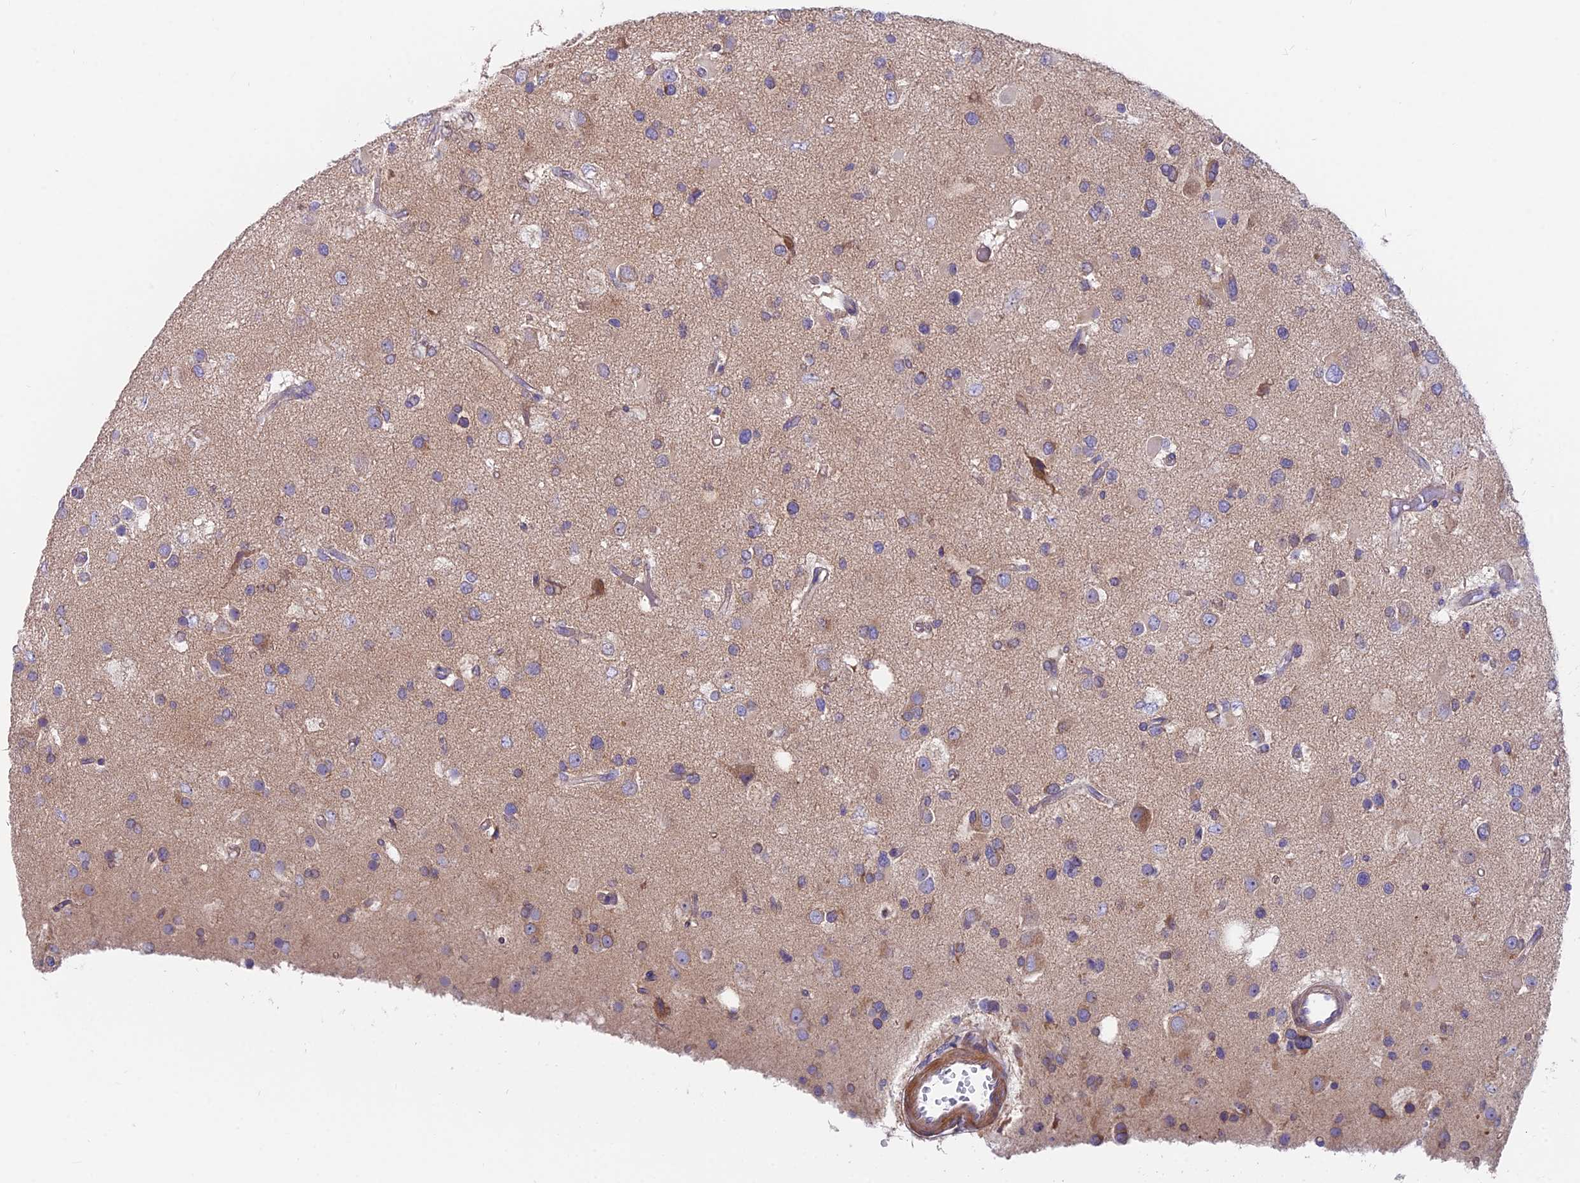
{"staining": {"intensity": "moderate", "quantity": "<25%", "location": "cytoplasmic/membranous"}, "tissue": "glioma", "cell_type": "Tumor cells", "image_type": "cancer", "snomed": [{"axis": "morphology", "description": "Glioma, malignant, High grade"}, {"axis": "topography", "description": "Brain"}], "caption": "The photomicrograph shows staining of glioma, revealing moderate cytoplasmic/membranous protein positivity (brown color) within tumor cells. (IHC, brightfield microscopy, high magnification).", "gene": "TBC1D20", "patient": {"sex": "male", "age": 53}}